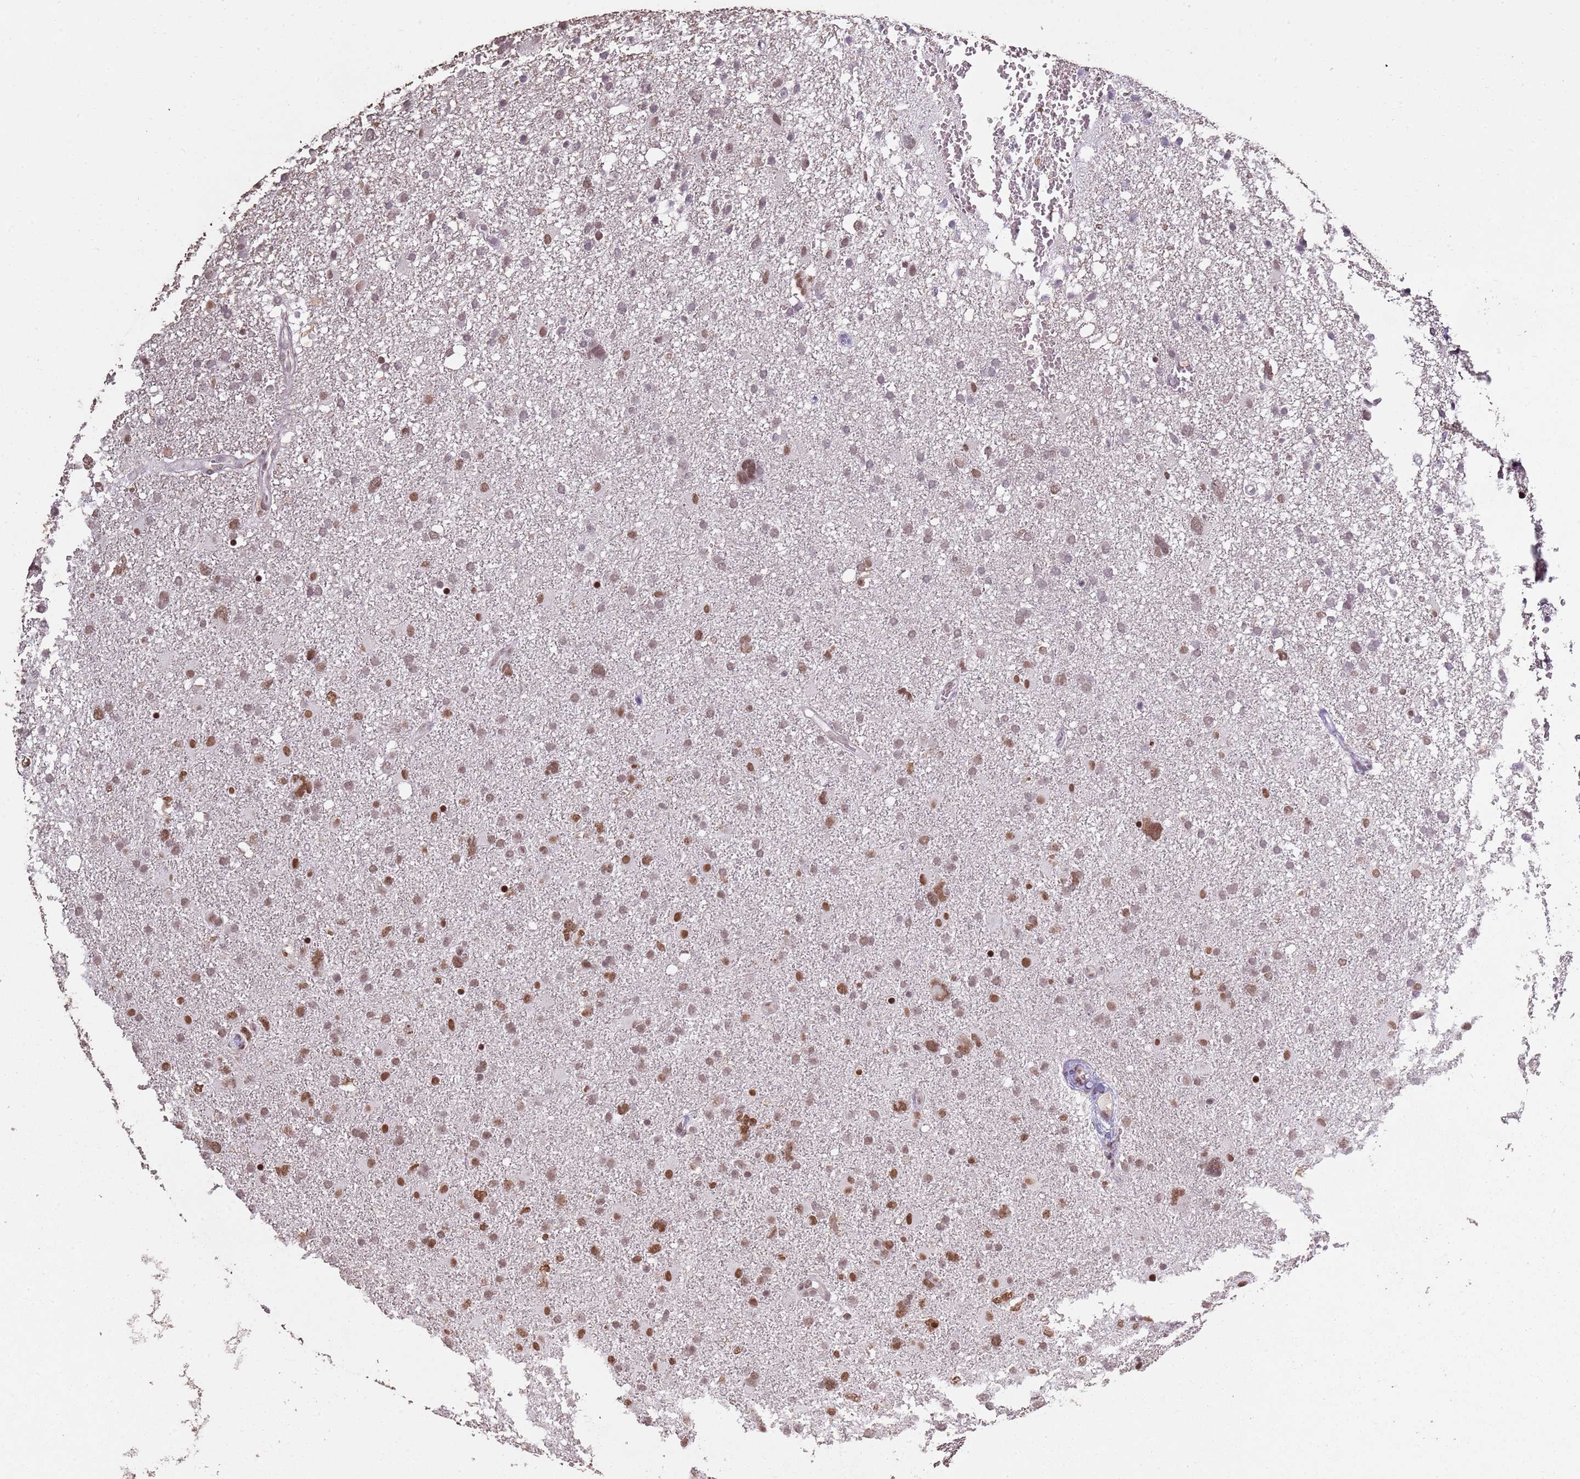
{"staining": {"intensity": "moderate", "quantity": "25%-75%", "location": "nuclear"}, "tissue": "glioma", "cell_type": "Tumor cells", "image_type": "cancer", "snomed": [{"axis": "morphology", "description": "Glioma, malignant, High grade"}, {"axis": "topography", "description": "Brain"}], "caption": "Protein analysis of glioma tissue displays moderate nuclear expression in approximately 25%-75% of tumor cells.", "gene": "ARL14EP", "patient": {"sex": "male", "age": 61}}